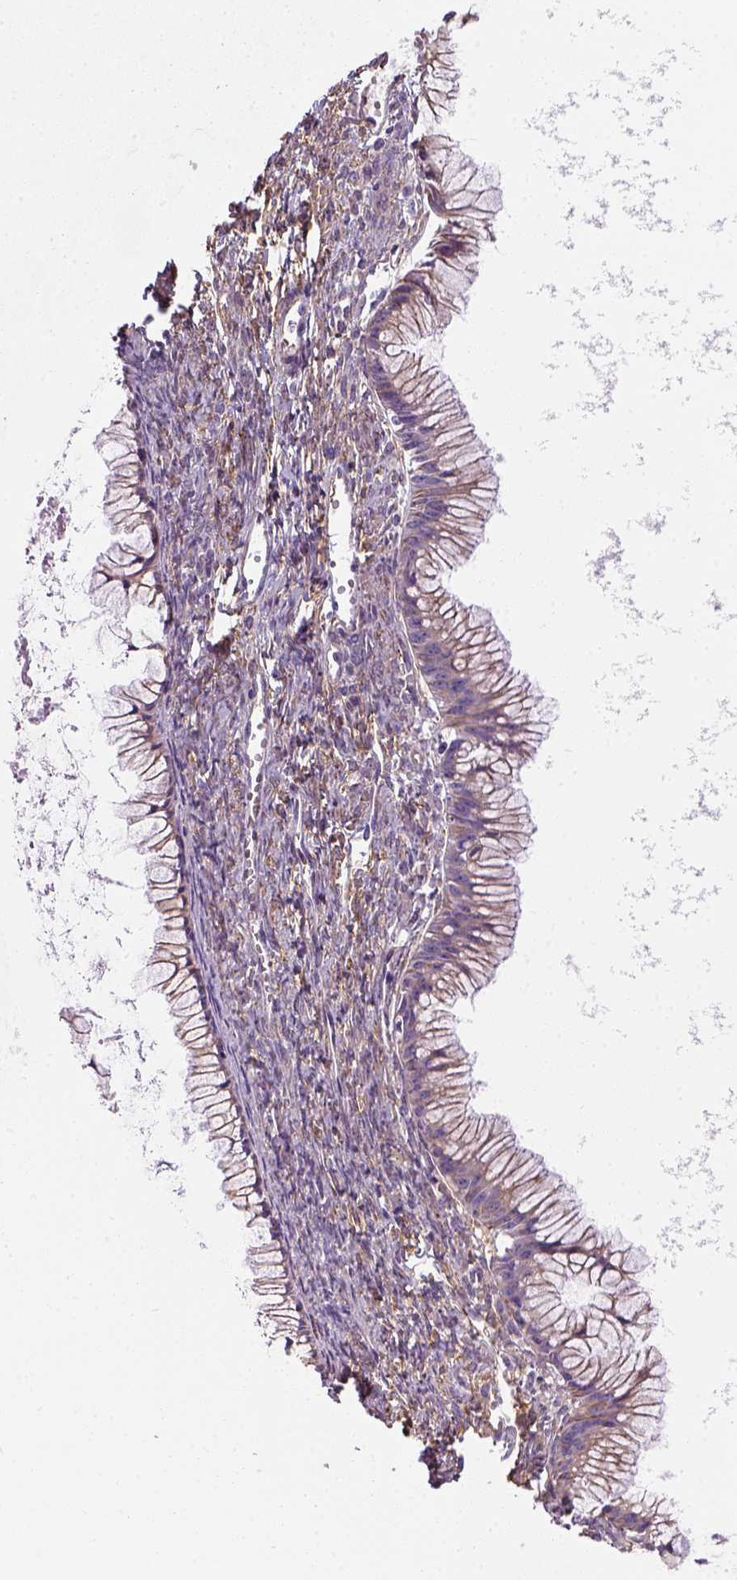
{"staining": {"intensity": "moderate", "quantity": ">75%", "location": "cytoplasmic/membranous"}, "tissue": "ovarian cancer", "cell_type": "Tumor cells", "image_type": "cancer", "snomed": [{"axis": "morphology", "description": "Cystadenocarcinoma, mucinous, NOS"}, {"axis": "topography", "description": "Ovary"}], "caption": "Protein expression analysis of human ovarian cancer reveals moderate cytoplasmic/membranous positivity in about >75% of tumor cells.", "gene": "GPRC5D", "patient": {"sex": "female", "age": 41}}